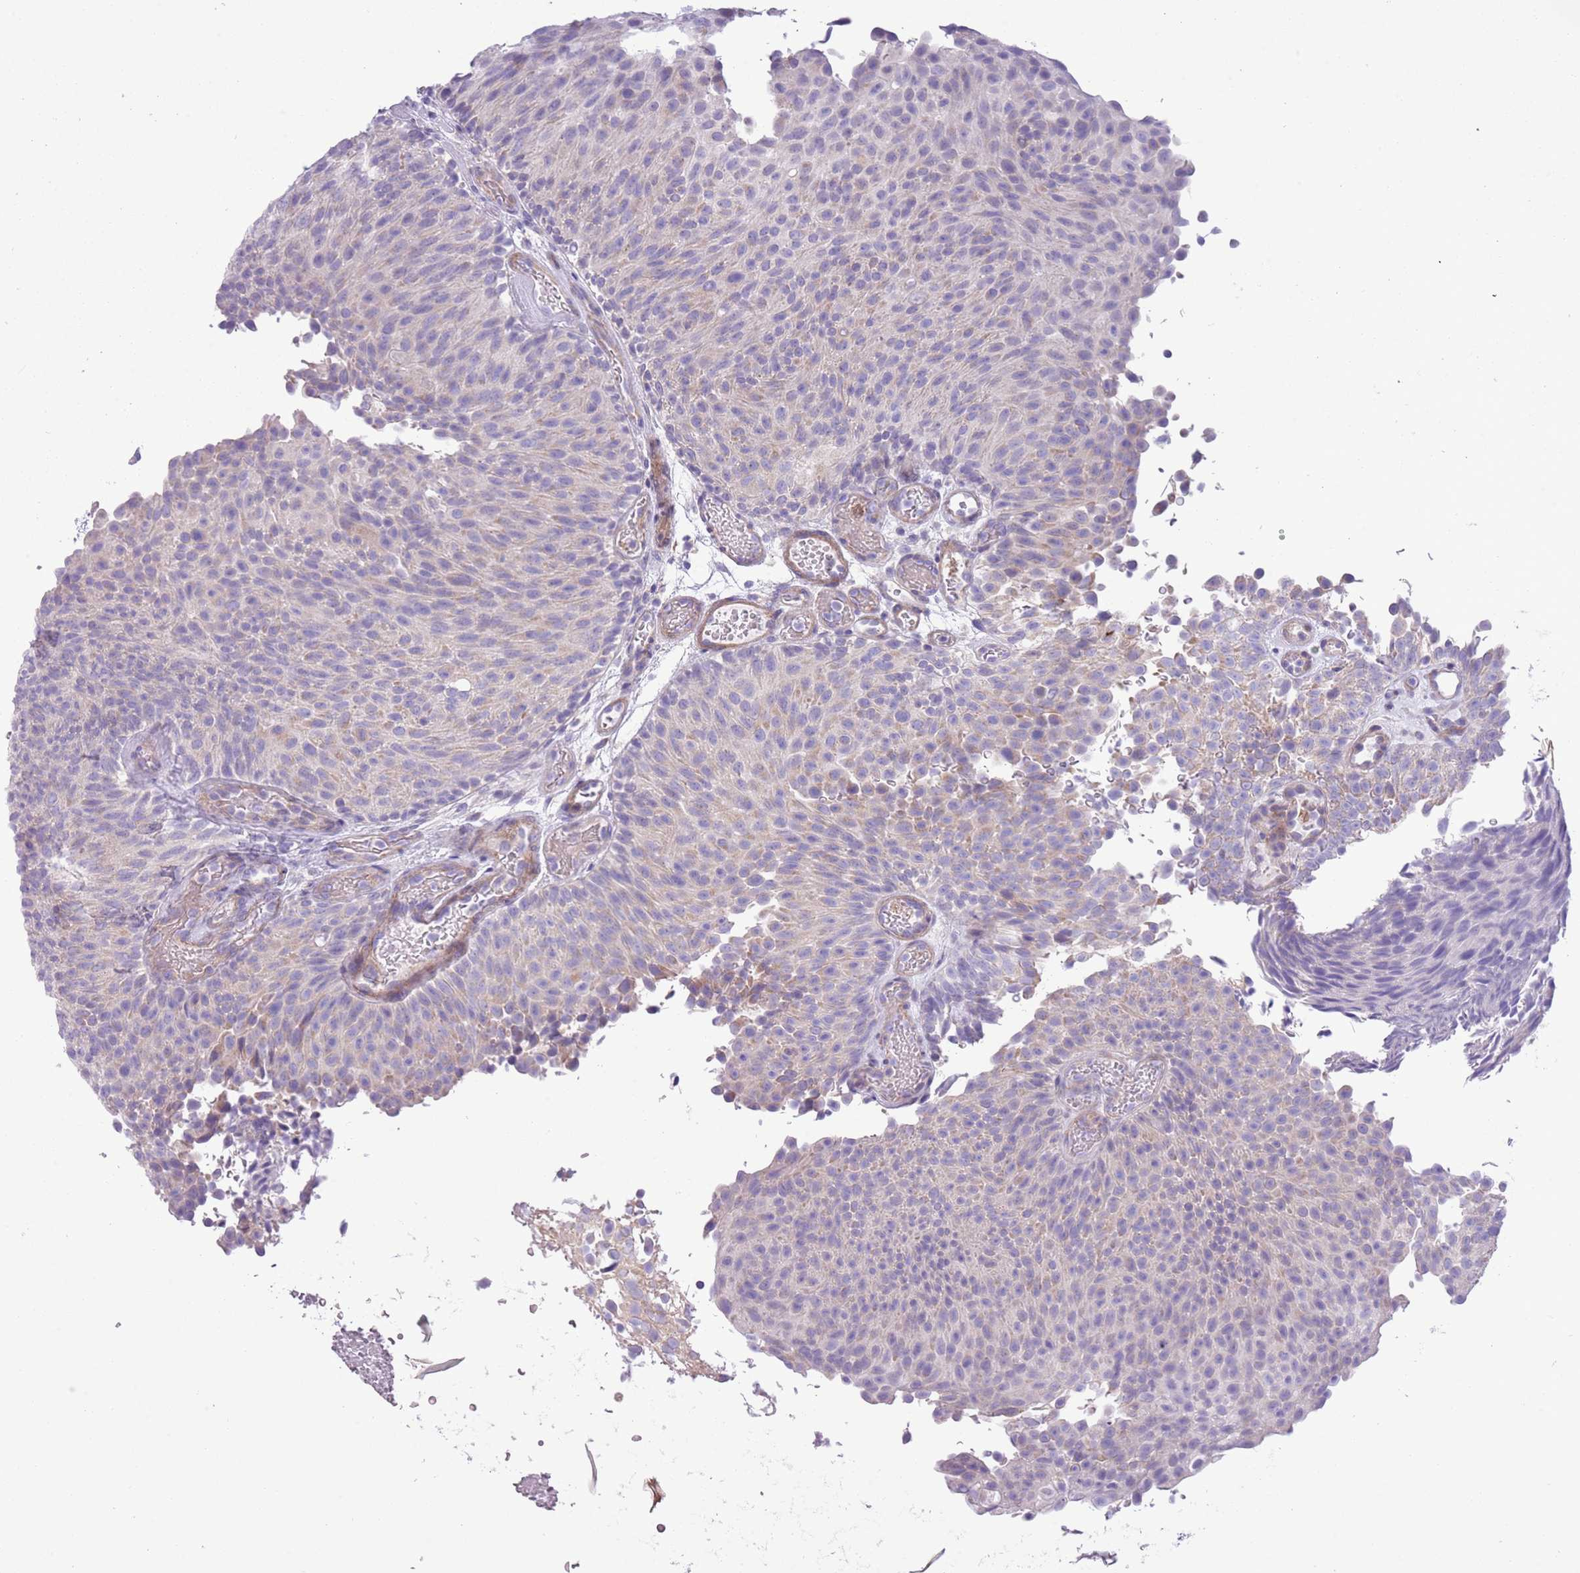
{"staining": {"intensity": "negative", "quantity": "none", "location": "none"}, "tissue": "urothelial cancer", "cell_type": "Tumor cells", "image_type": "cancer", "snomed": [{"axis": "morphology", "description": "Urothelial carcinoma, Low grade"}, {"axis": "topography", "description": "Urinary bladder"}], "caption": "A micrograph of human urothelial cancer is negative for staining in tumor cells.", "gene": "OR6M1", "patient": {"sex": "male", "age": 78}}